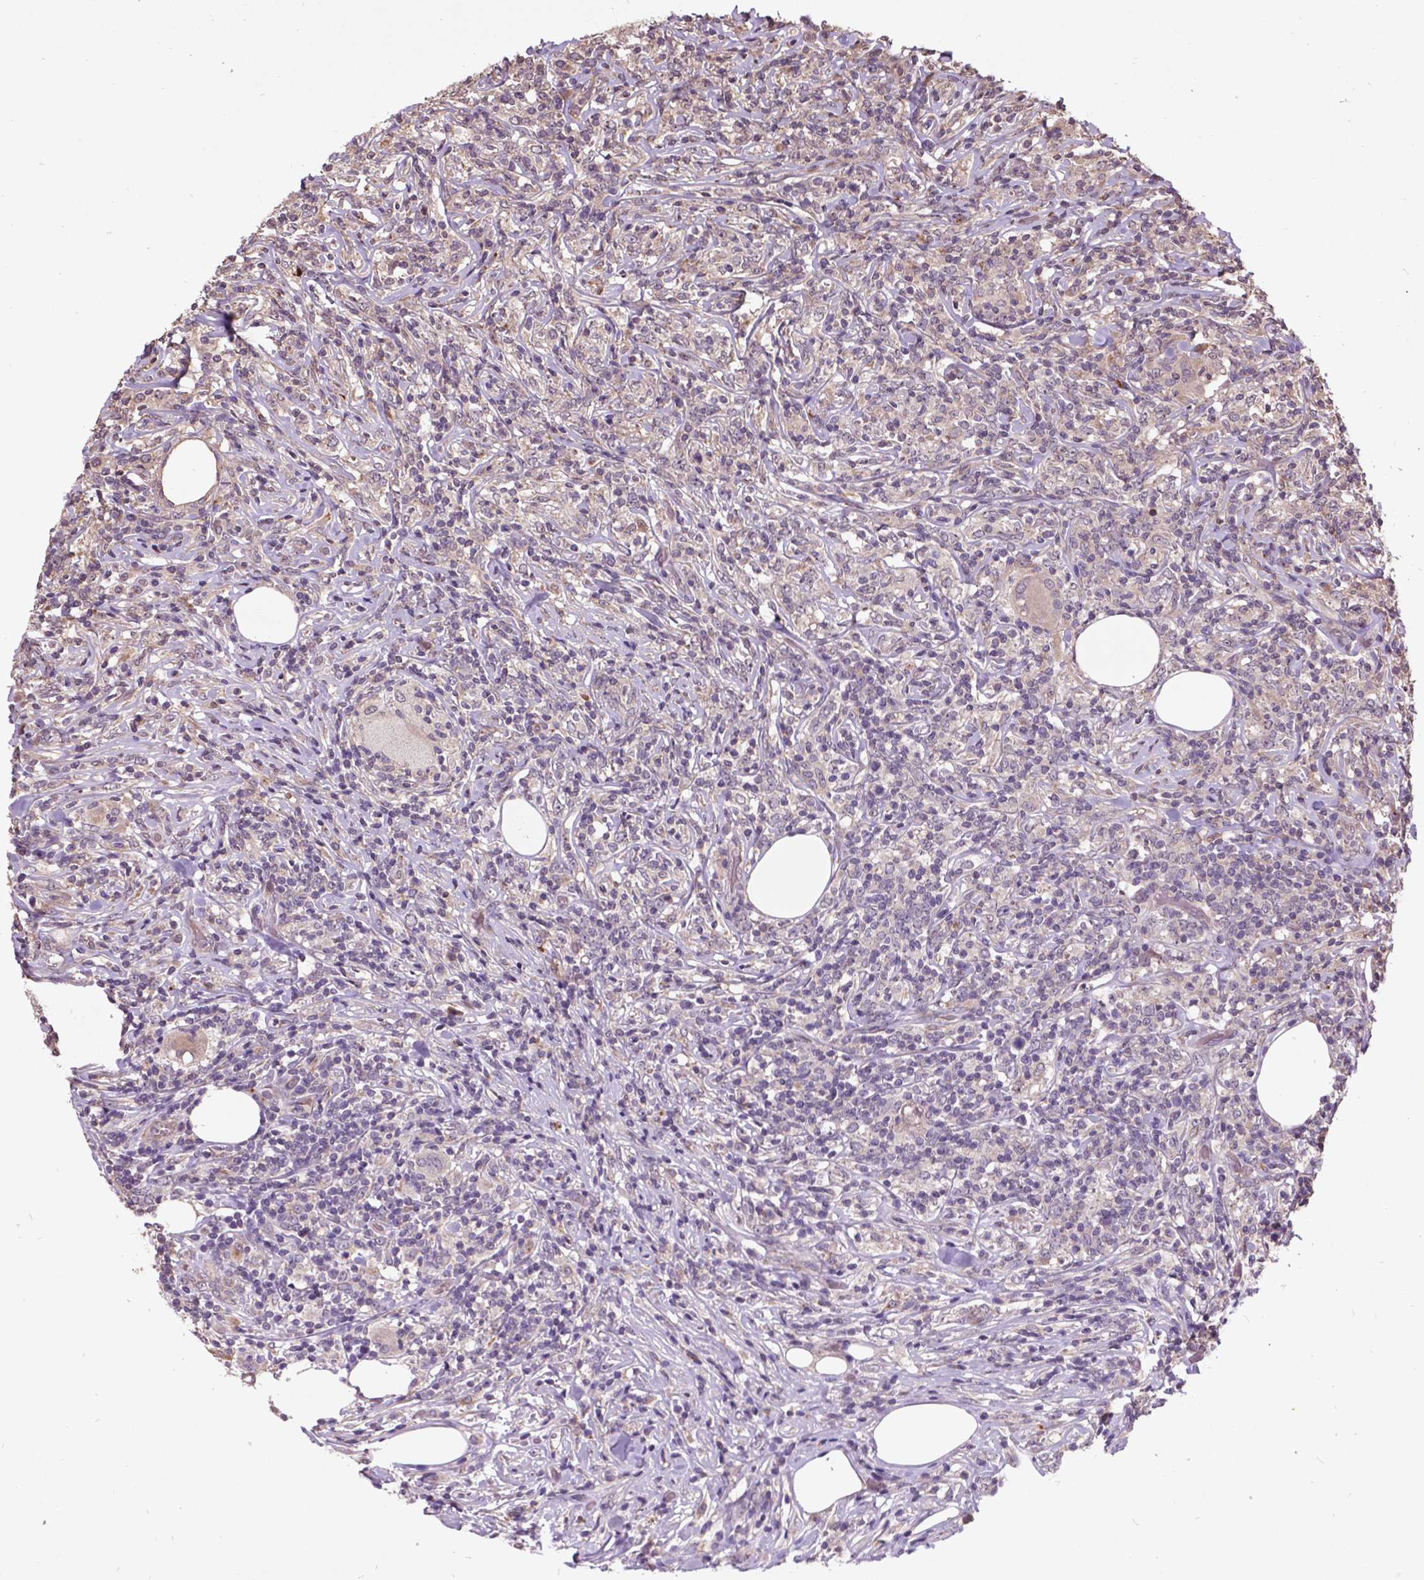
{"staining": {"intensity": "negative", "quantity": "none", "location": "none"}, "tissue": "lymphoma", "cell_type": "Tumor cells", "image_type": "cancer", "snomed": [{"axis": "morphology", "description": "Malignant lymphoma, non-Hodgkin's type, High grade"}, {"axis": "topography", "description": "Lymph node"}], "caption": "Malignant lymphoma, non-Hodgkin's type (high-grade) was stained to show a protein in brown. There is no significant staining in tumor cells.", "gene": "AP1S3", "patient": {"sex": "female", "age": 84}}